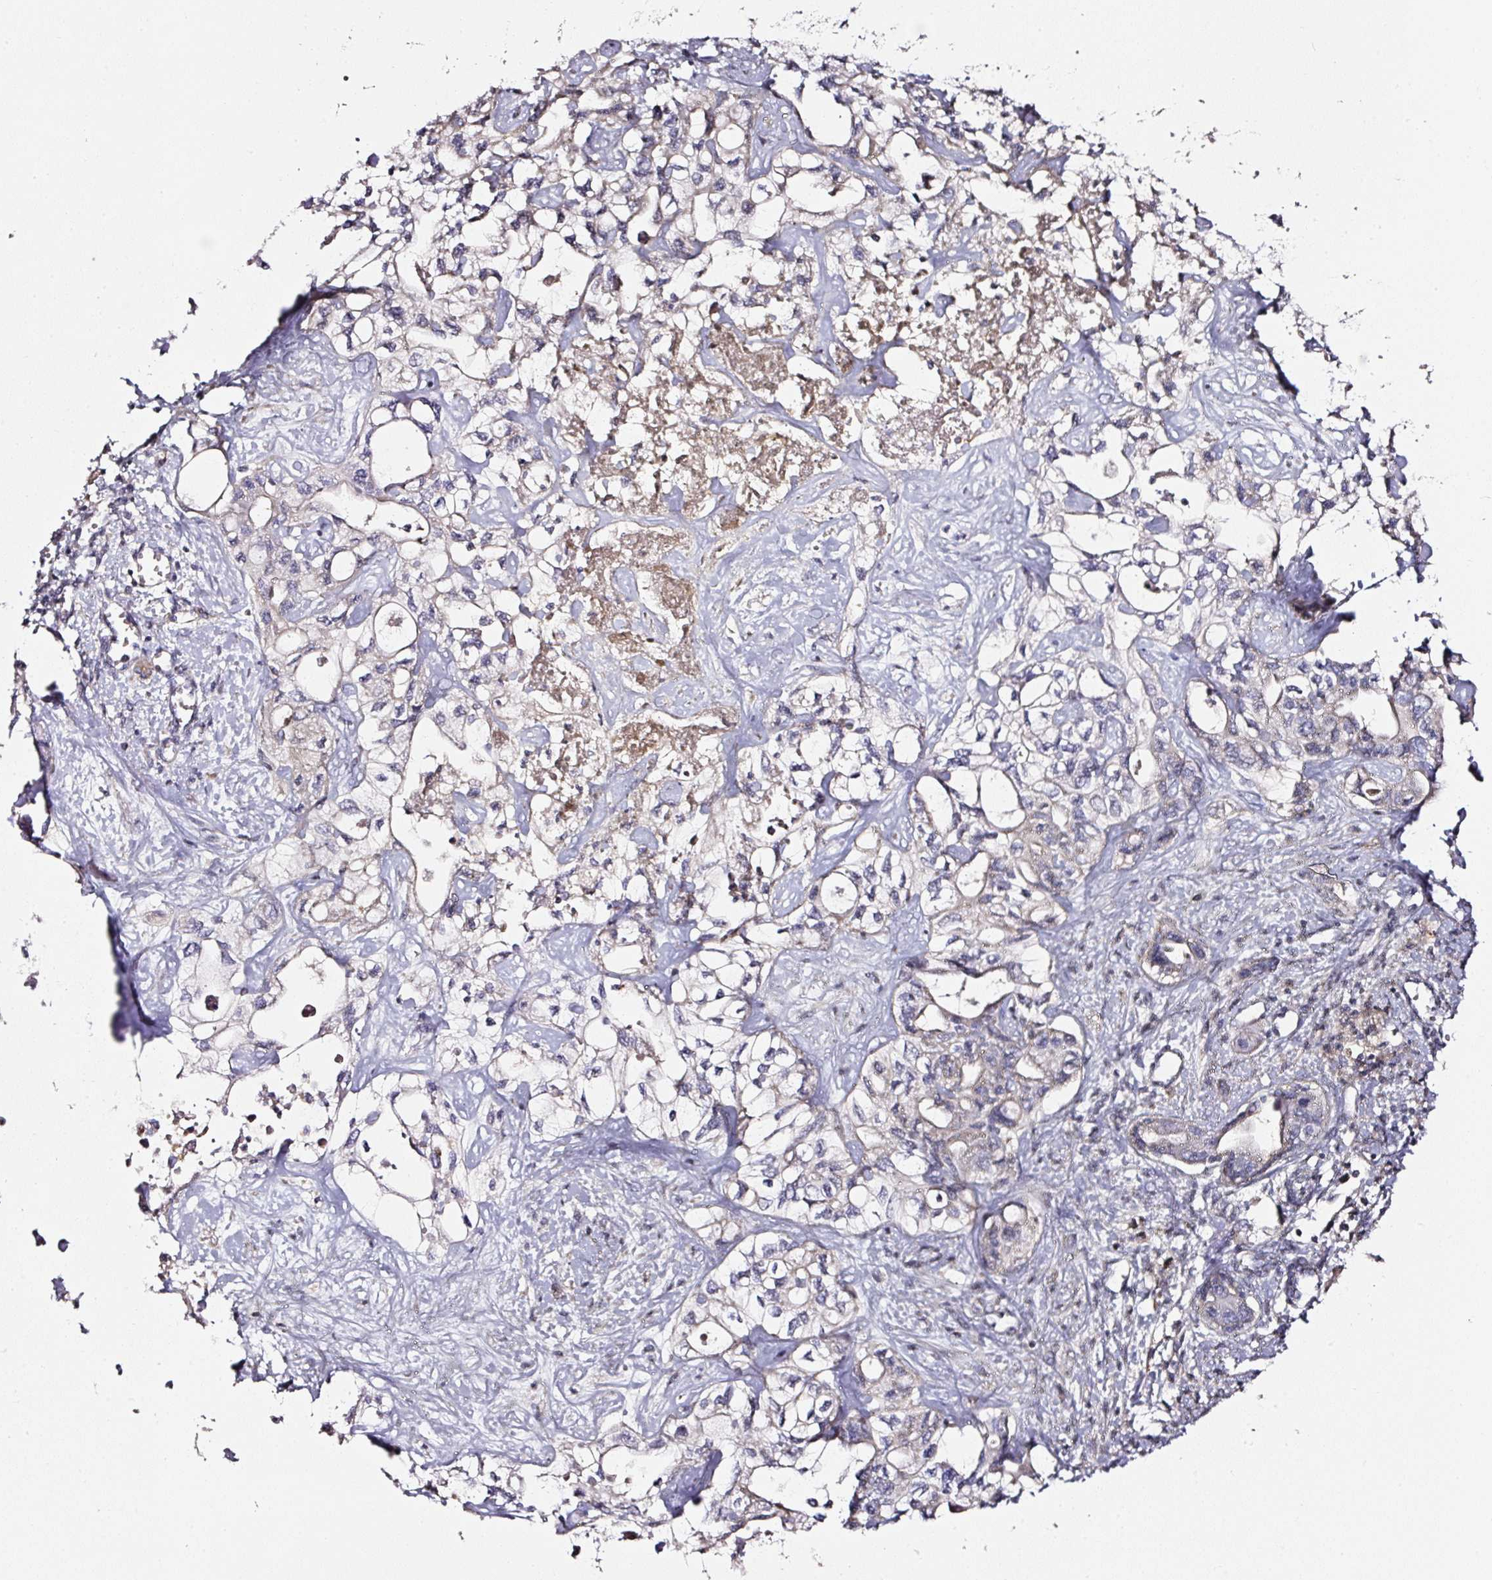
{"staining": {"intensity": "negative", "quantity": "none", "location": "none"}, "tissue": "liver cancer", "cell_type": "Tumor cells", "image_type": "cancer", "snomed": [{"axis": "morphology", "description": "Cholangiocarcinoma"}, {"axis": "topography", "description": "Liver"}], "caption": "Tumor cells show no significant positivity in cholangiocarcinoma (liver).", "gene": "CD47", "patient": {"sex": "female", "age": 64}}